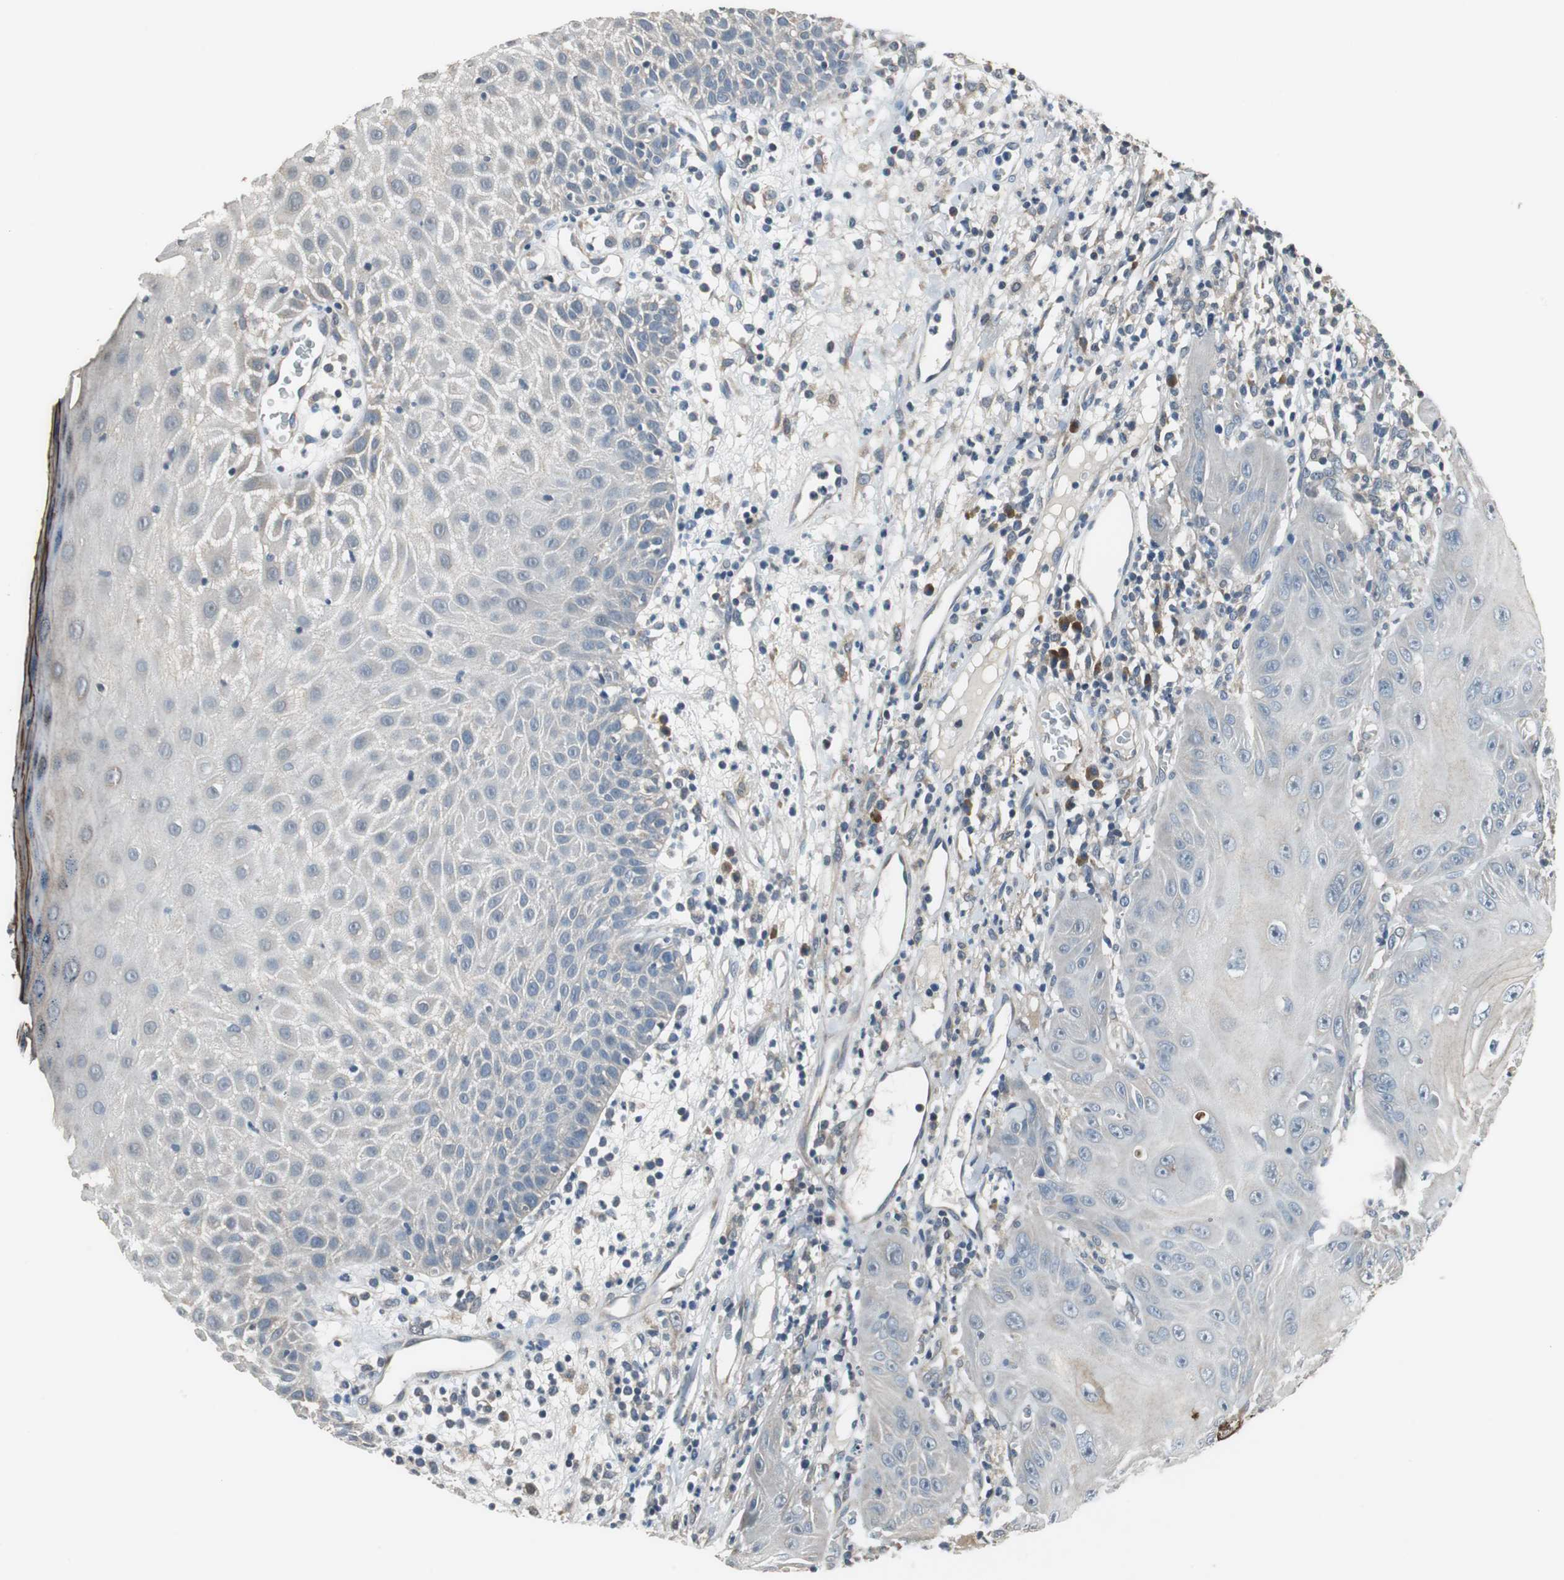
{"staining": {"intensity": "negative", "quantity": "none", "location": "none"}, "tissue": "skin cancer", "cell_type": "Tumor cells", "image_type": "cancer", "snomed": [{"axis": "morphology", "description": "Squamous cell carcinoma, NOS"}, {"axis": "topography", "description": "Skin"}], "caption": "An immunohistochemistry (IHC) photomicrograph of skin cancer is shown. There is no staining in tumor cells of skin cancer.", "gene": "PI4KB", "patient": {"sex": "female", "age": 78}}